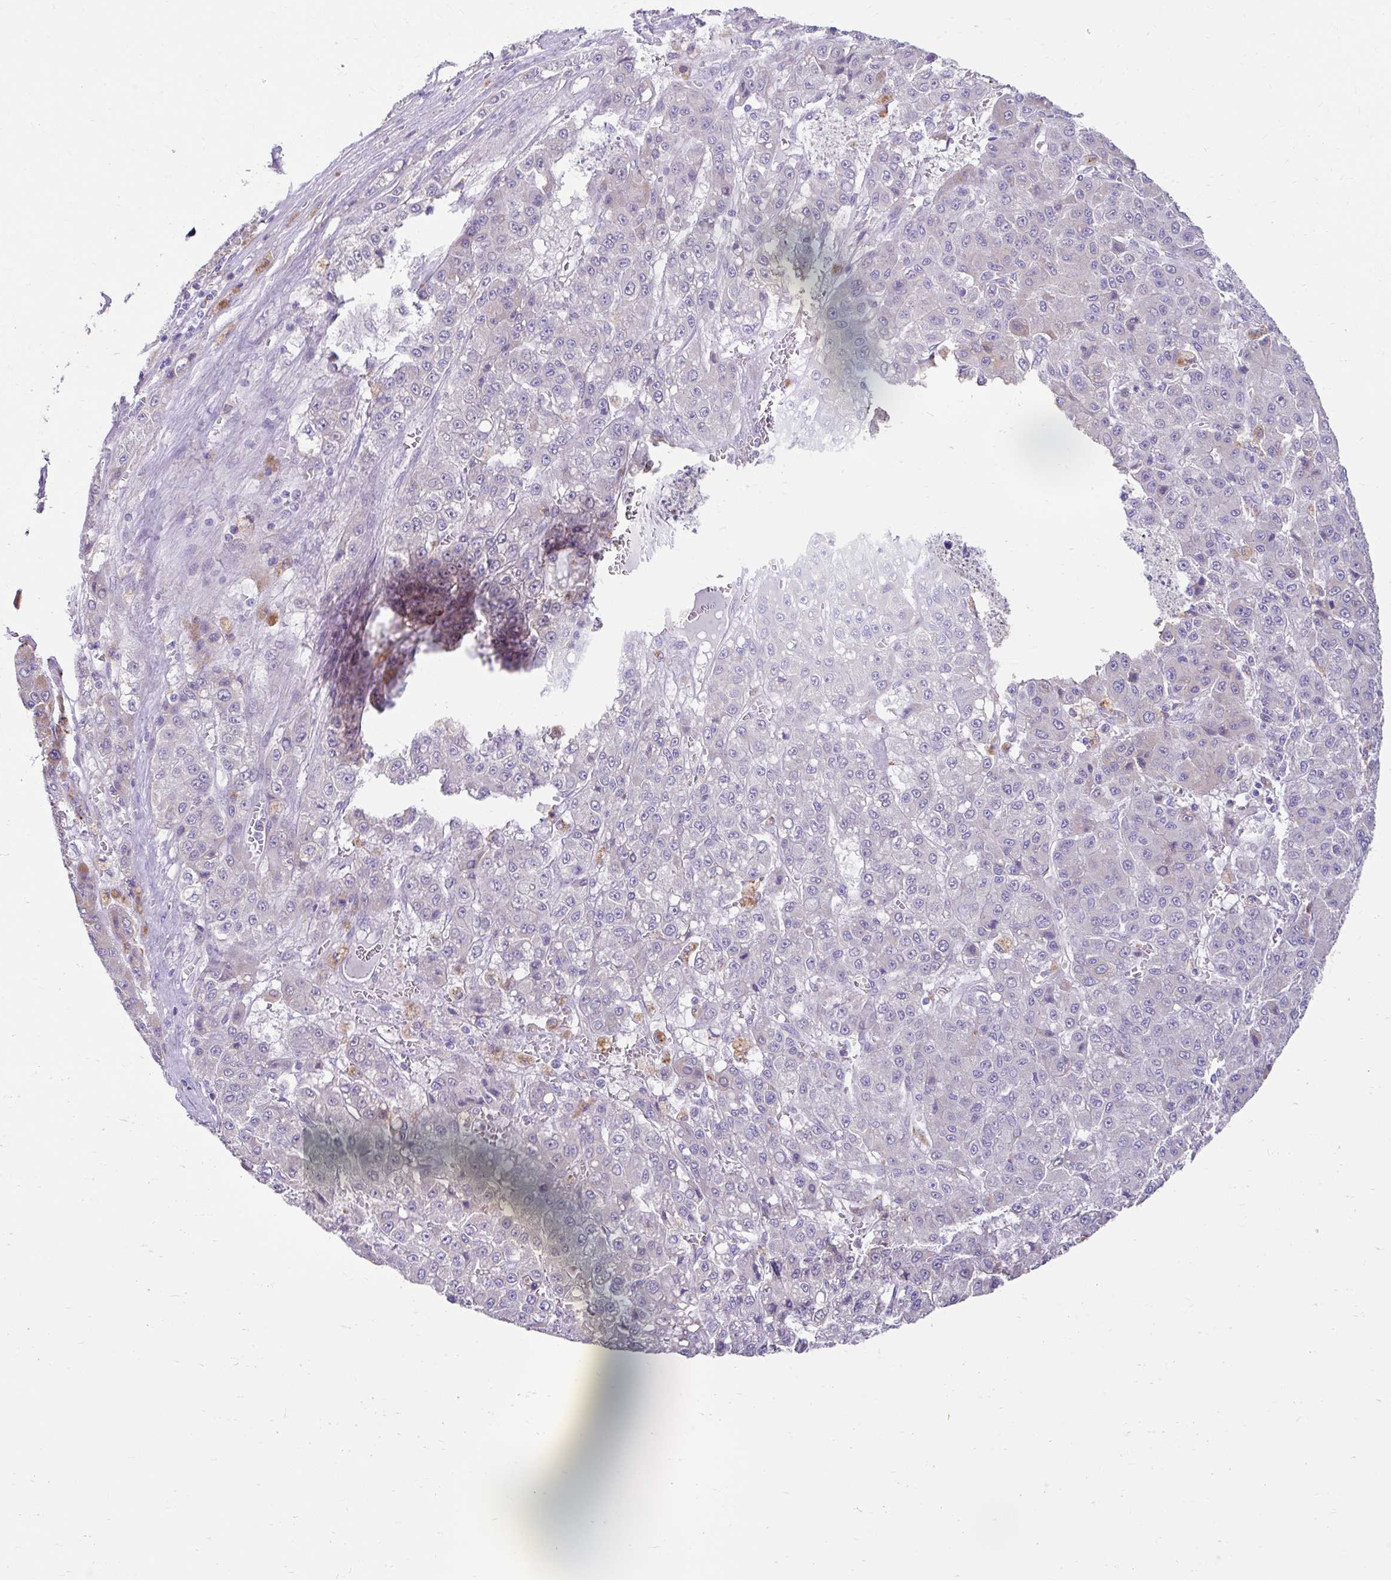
{"staining": {"intensity": "negative", "quantity": "none", "location": "none"}, "tissue": "liver cancer", "cell_type": "Tumor cells", "image_type": "cancer", "snomed": [{"axis": "morphology", "description": "Carcinoma, Hepatocellular, NOS"}, {"axis": "topography", "description": "Liver"}], "caption": "The IHC histopathology image has no significant positivity in tumor cells of hepatocellular carcinoma (liver) tissue.", "gene": "ZNF33A", "patient": {"sex": "male", "age": 70}}